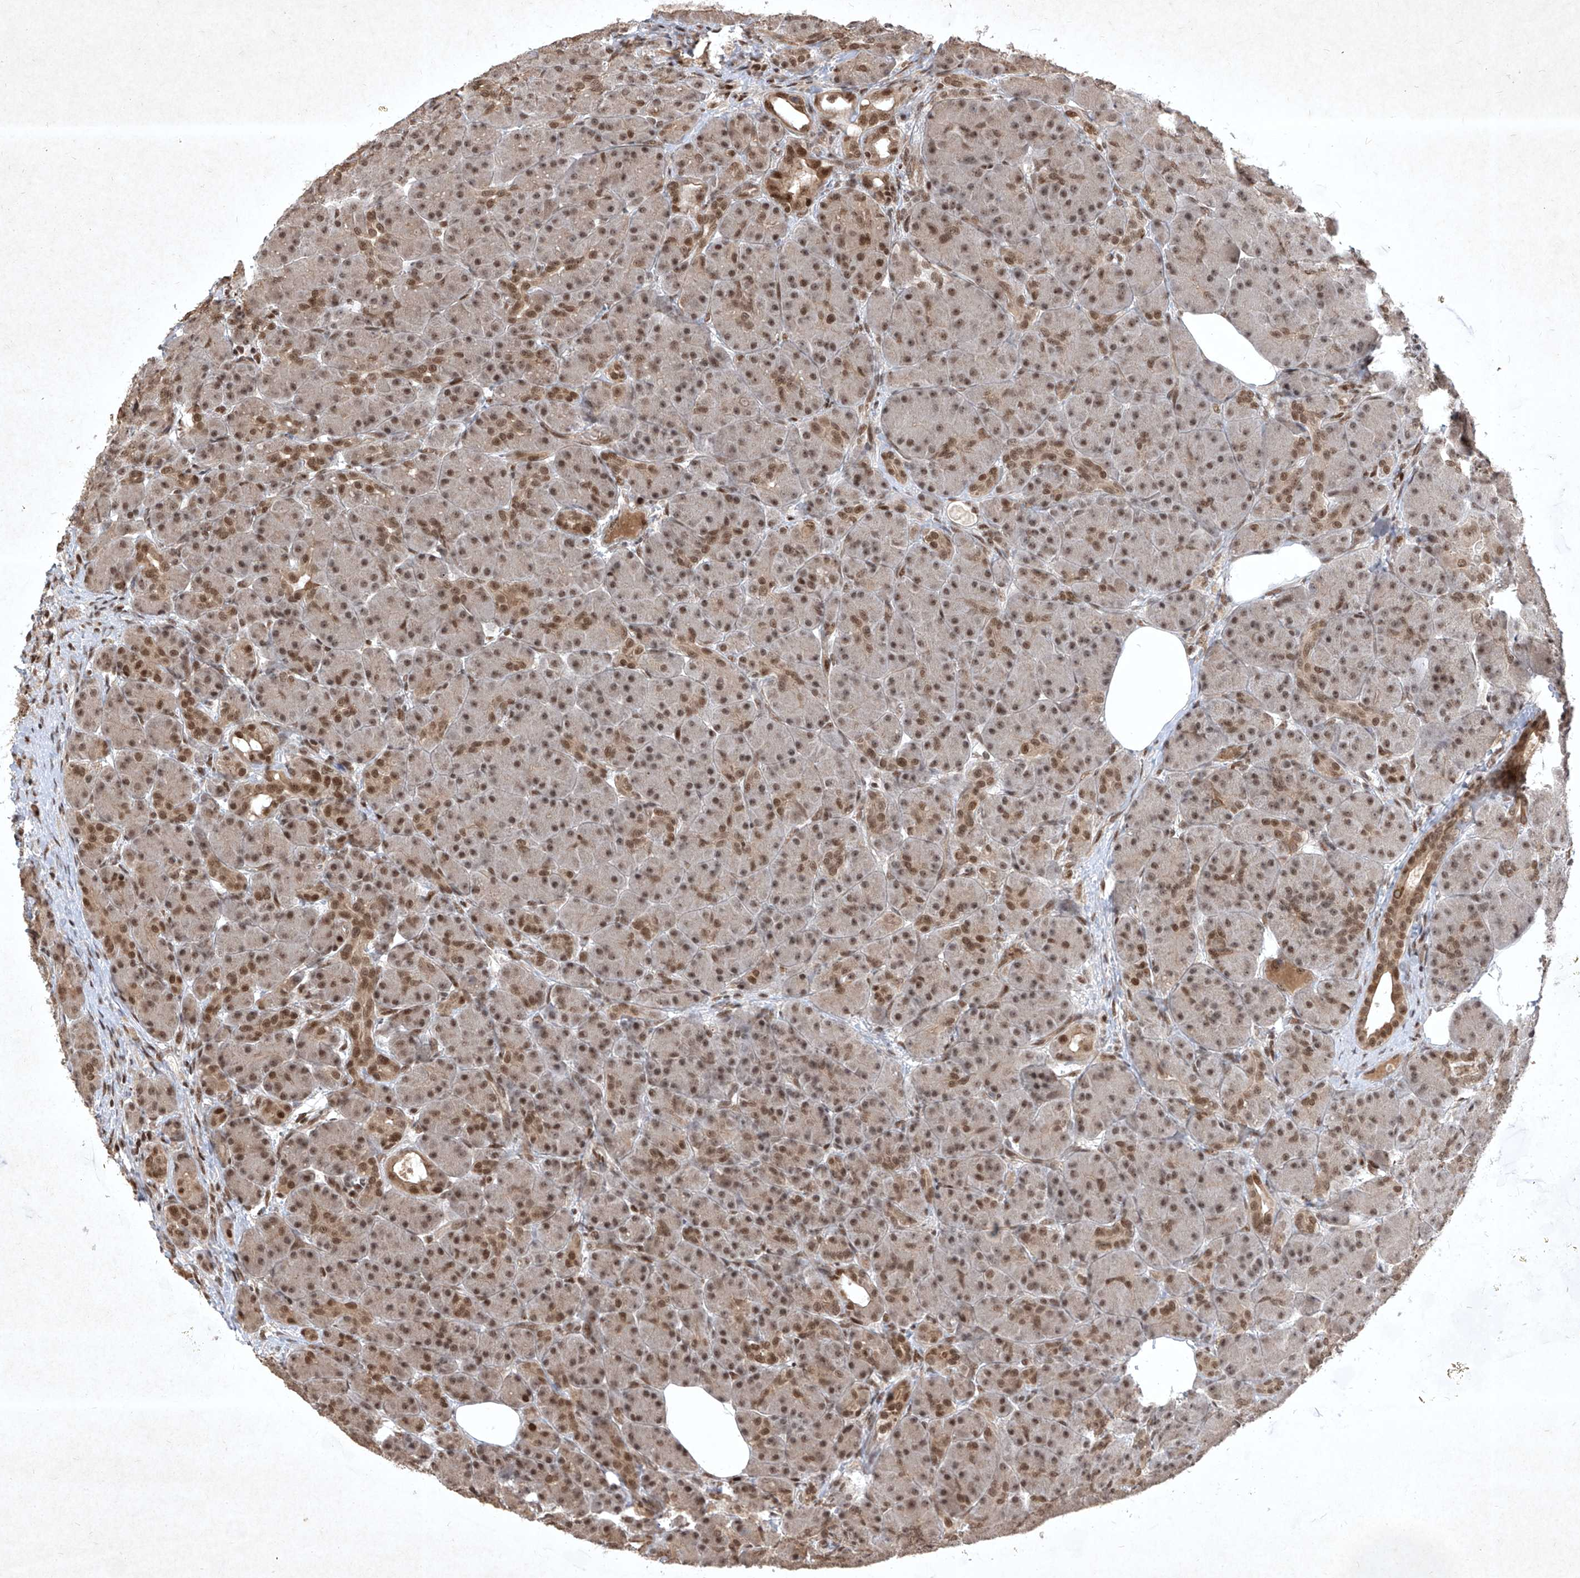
{"staining": {"intensity": "moderate", "quantity": ">75%", "location": "cytoplasmic/membranous,nuclear"}, "tissue": "pancreas", "cell_type": "Exocrine glandular cells", "image_type": "normal", "snomed": [{"axis": "morphology", "description": "Normal tissue, NOS"}, {"axis": "topography", "description": "Pancreas"}], "caption": "Immunohistochemical staining of benign human pancreas shows medium levels of moderate cytoplasmic/membranous,nuclear positivity in approximately >75% of exocrine glandular cells.", "gene": "IRF2", "patient": {"sex": "male", "age": 63}}